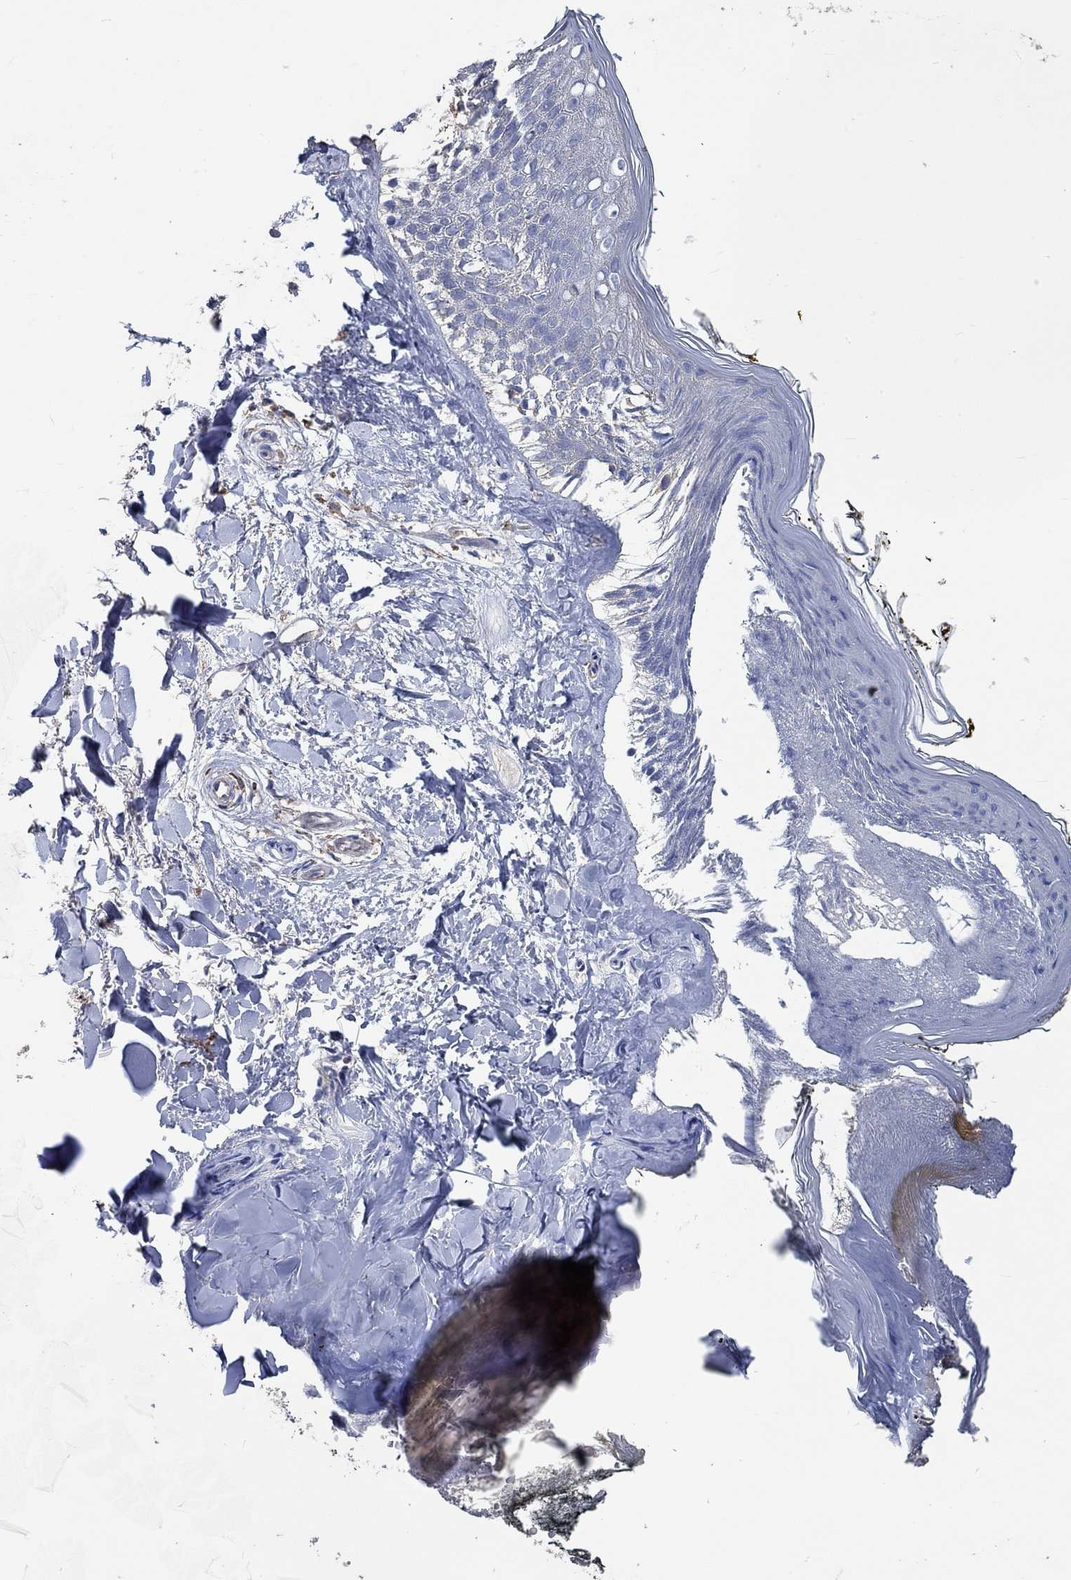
{"staining": {"intensity": "negative", "quantity": "none", "location": "none"}, "tissue": "skin", "cell_type": "Fibroblasts", "image_type": "normal", "snomed": [{"axis": "morphology", "description": "Normal tissue, NOS"}, {"axis": "topography", "description": "Skin"}], "caption": "This is an immunohistochemistry photomicrograph of normal skin. There is no positivity in fibroblasts.", "gene": "TNFAIP8L3", "patient": {"sex": "female", "age": 34}}